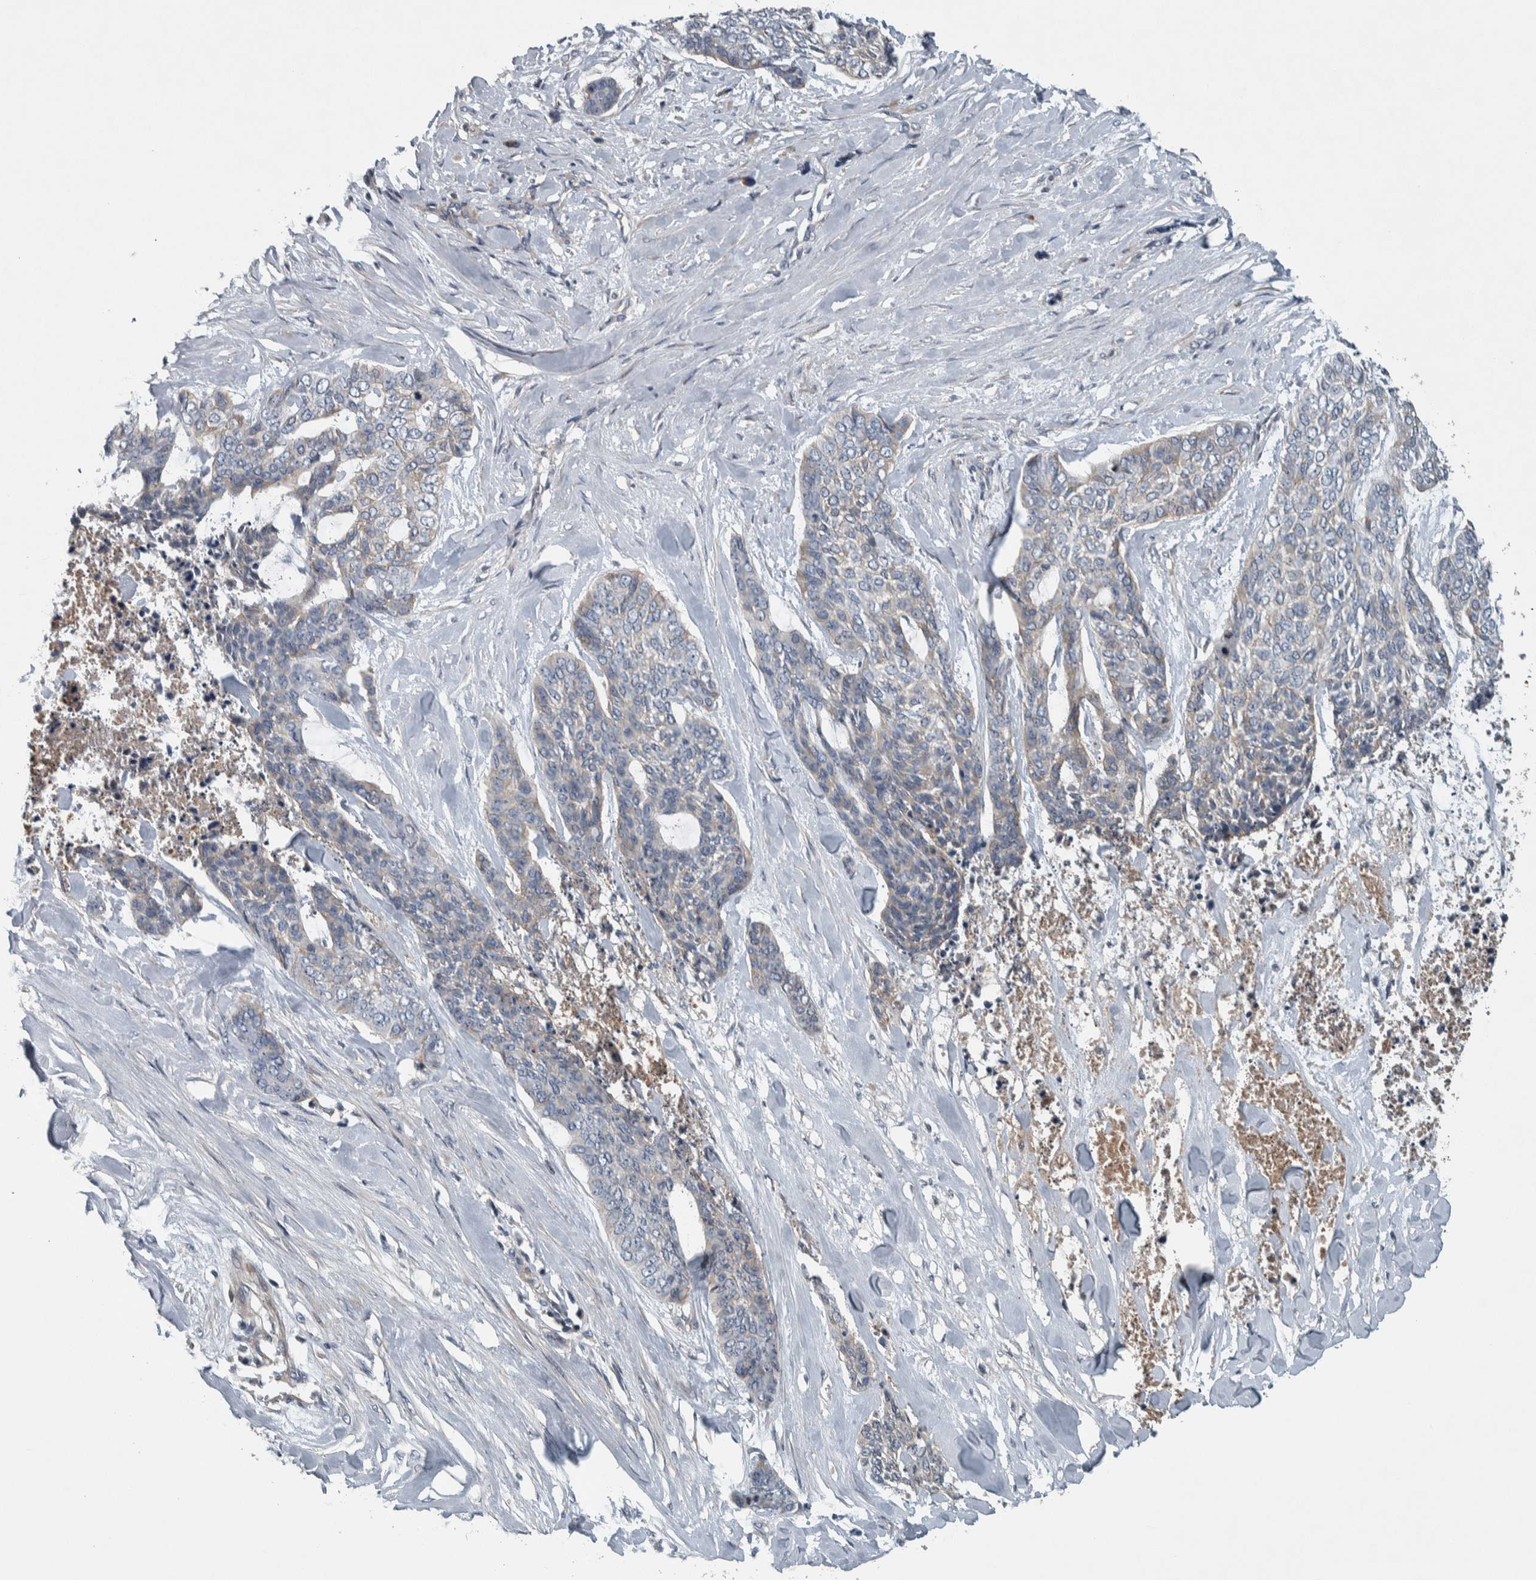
{"staining": {"intensity": "weak", "quantity": "<25%", "location": "cytoplasmic/membranous"}, "tissue": "skin cancer", "cell_type": "Tumor cells", "image_type": "cancer", "snomed": [{"axis": "morphology", "description": "Basal cell carcinoma"}, {"axis": "topography", "description": "Skin"}], "caption": "Basal cell carcinoma (skin) was stained to show a protein in brown. There is no significant expression in tumor cells.", "gene": "SERPINC1", "patient": {"sex": "female", "age": 64}}